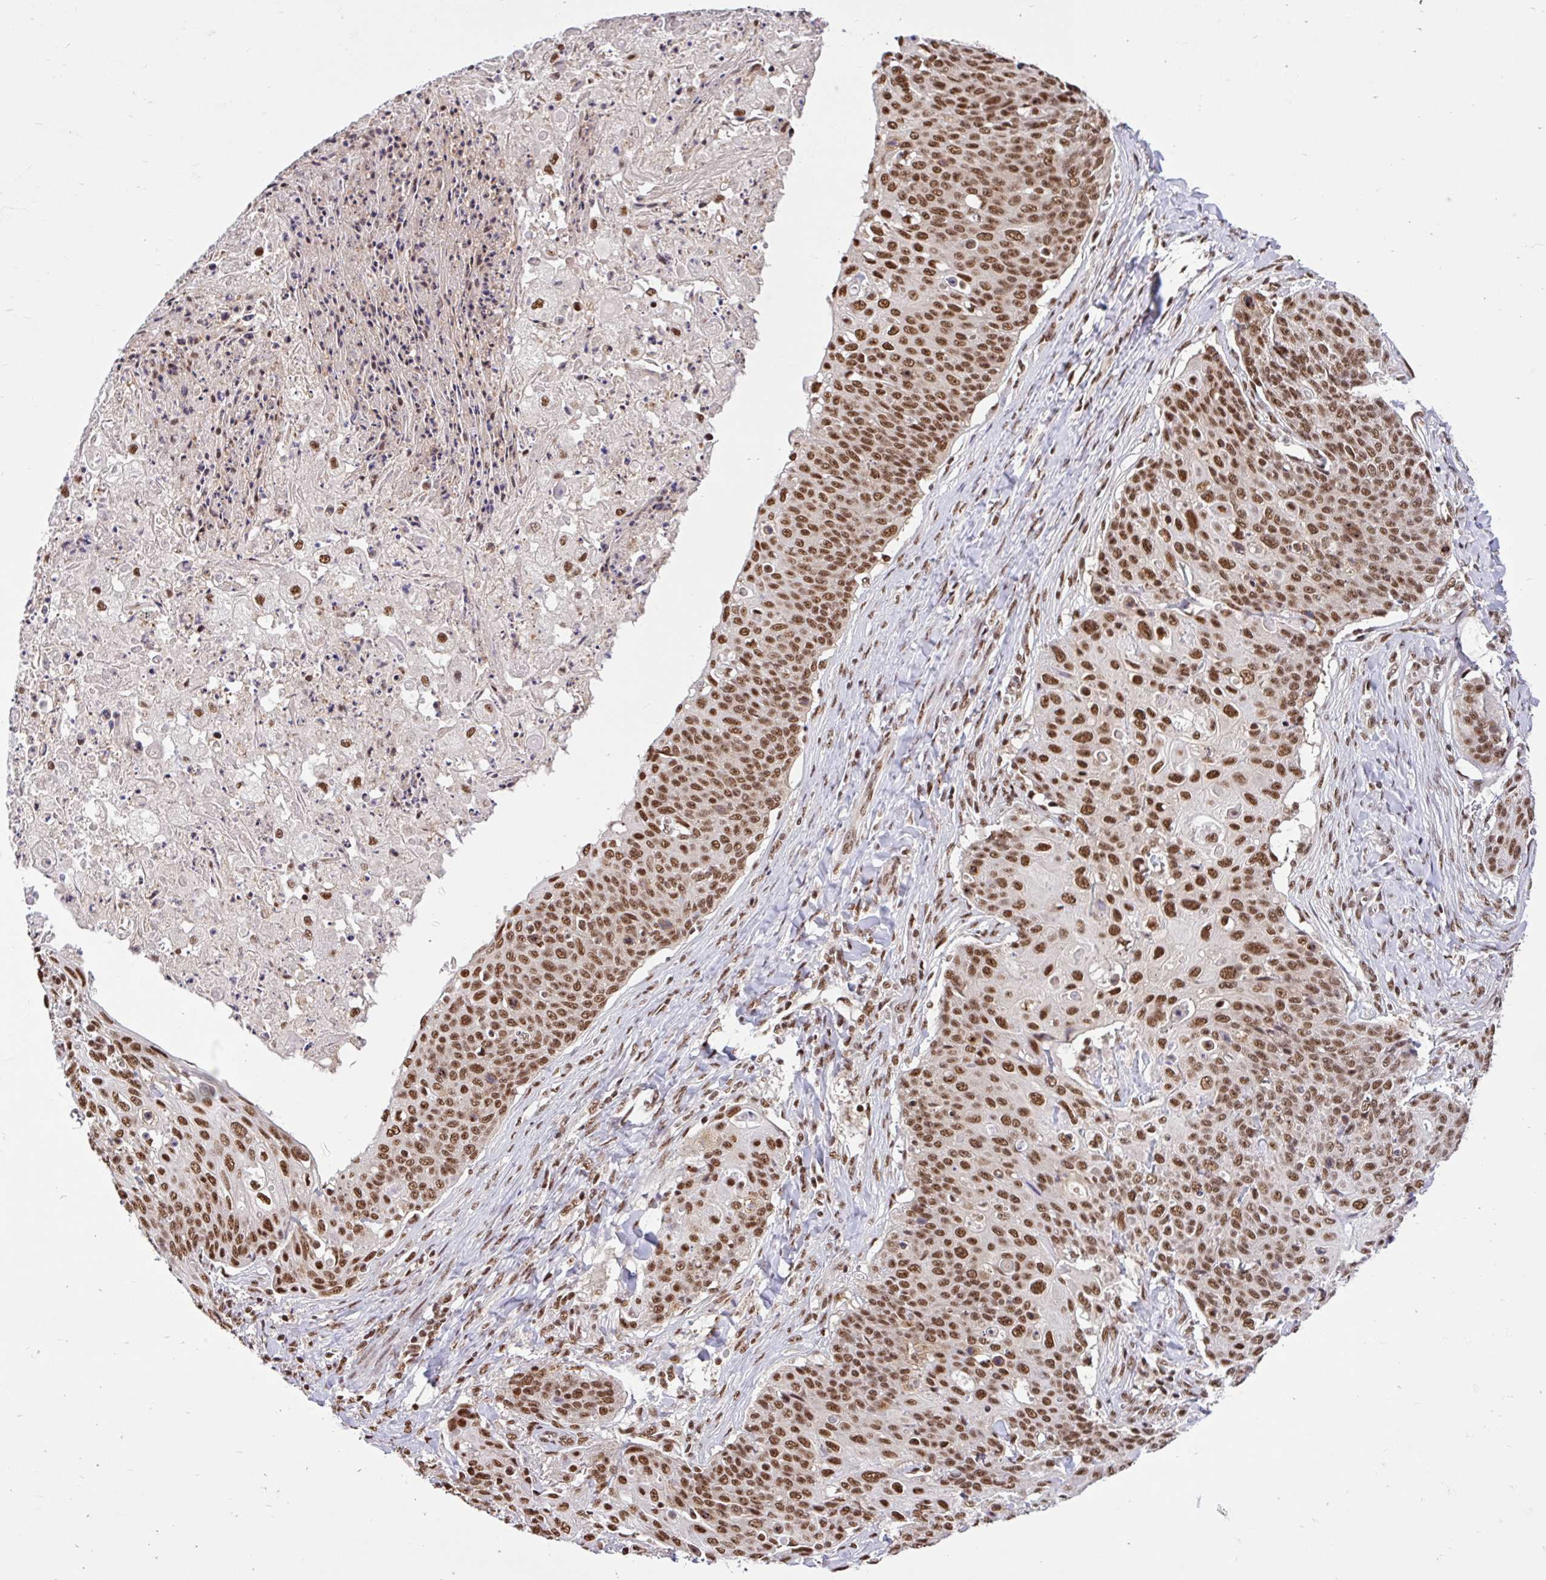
{"staining": {"intensity": "strong", "quantity": ">75%", "location": "nuclear"}, "tissue": "skin cancer", "cell_type": "Tumor cells", "image_type": "cancer", "snomed": [{"axis": "morphology", "description": "Squamous cell carcinoma, NOS"}, {"axis": "topography", "description": "Skin"}, {"axis": "topography", "description": "Vulva"}], "caption": "An immunohistochemistry (IHC) micrograph of tumor tissue is shown. Protein staining in brown shows strong nuclear positivity in skin cancer within tumor cells. The protein is stained brown, and the nuclei are stained in blue (DAB IHC with brightfield microscopy, high magnification).", "gene": "ABCA9", "patient": {"sex": "female", "age": 85}}